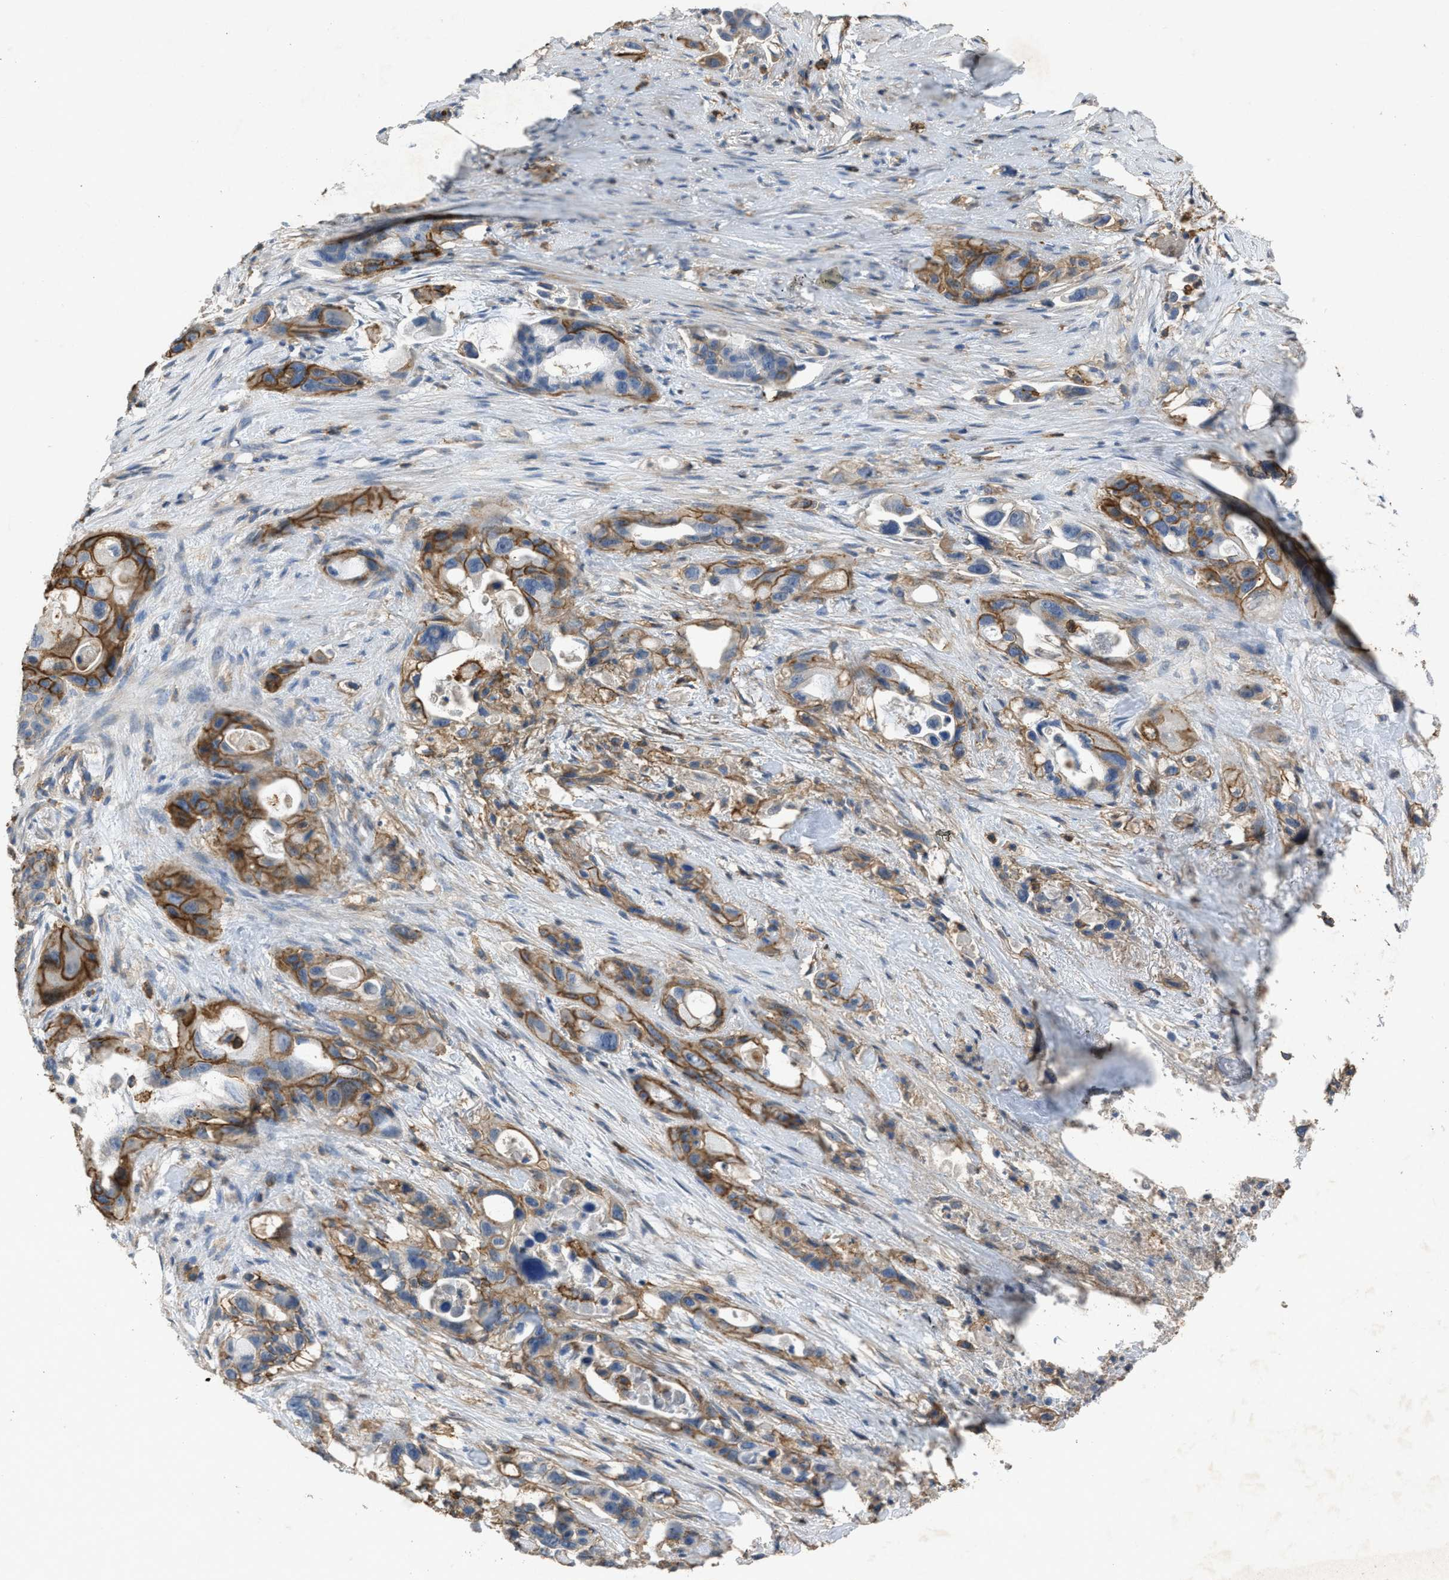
{"staining": {"intensity": "strong", "quantity": ">75%", "location": "cytoplasmic/membranous"}, "tissue": "pancreatic cancer", "cell_type": "Tumor cells", "image_type": "cancer", "snomed": [{"axis": "morphology", "description": "Adenocarcinoma, NOS"}, {"axis": "topography", "description": "Pancreas"}], "caption": "Immunohistochemistry image of neoplastic tissue: human pancreatic adenocarcinoma stained using immunohistochemistry (IHC) exhibits high levels of strong protein expression localized specifically in the cytoplasmic/membranous of tumor cells, appearing as a cytoplasmic/membranous brown color.", "gene": "OR51E1", "patient": {"sex": "male", "age": 53}}